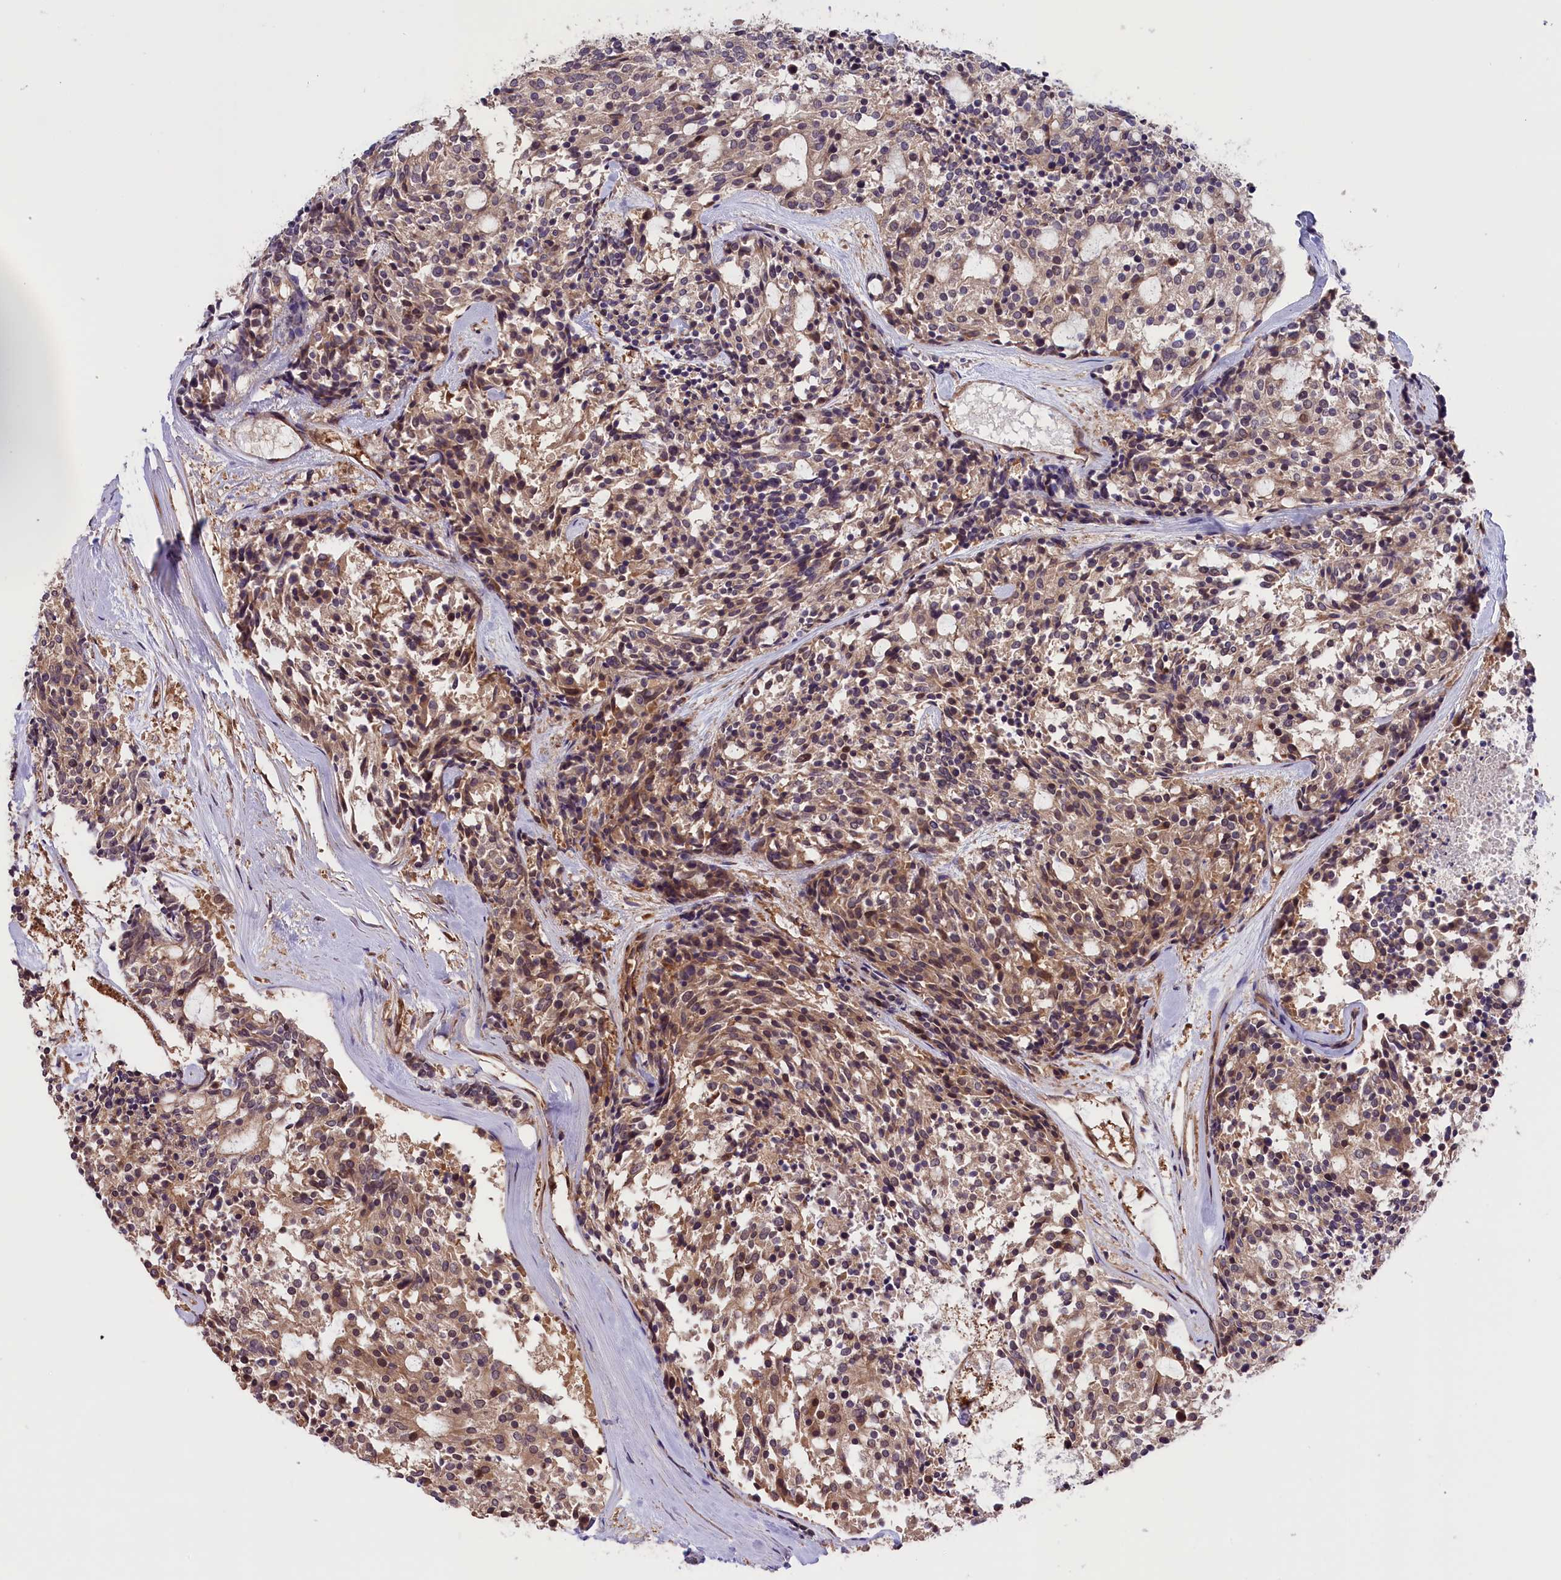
{"staining": {"intensity": "weak", "quantity": ">75%", "location": "cytoplasmic/membranous"}, "tissue": "carcinoid", "cell_type": "Tumor cells", "image_type": "cancer", "snomed": [{"axis": "morphology", "description": "Carcinoid, malignant, NOS"}, {"axis": "topography", "description": "Pancreas"}], "caption": "A brown stain shows weak cytoplasmic/membranous expression of a protein in carcinoid tumor cells. Immunohistochemistry stains the protein of interest in brown and the nuclei are stained blue.", "gene": "SETD6", "patient": {"sex": "female", "age": 54}}